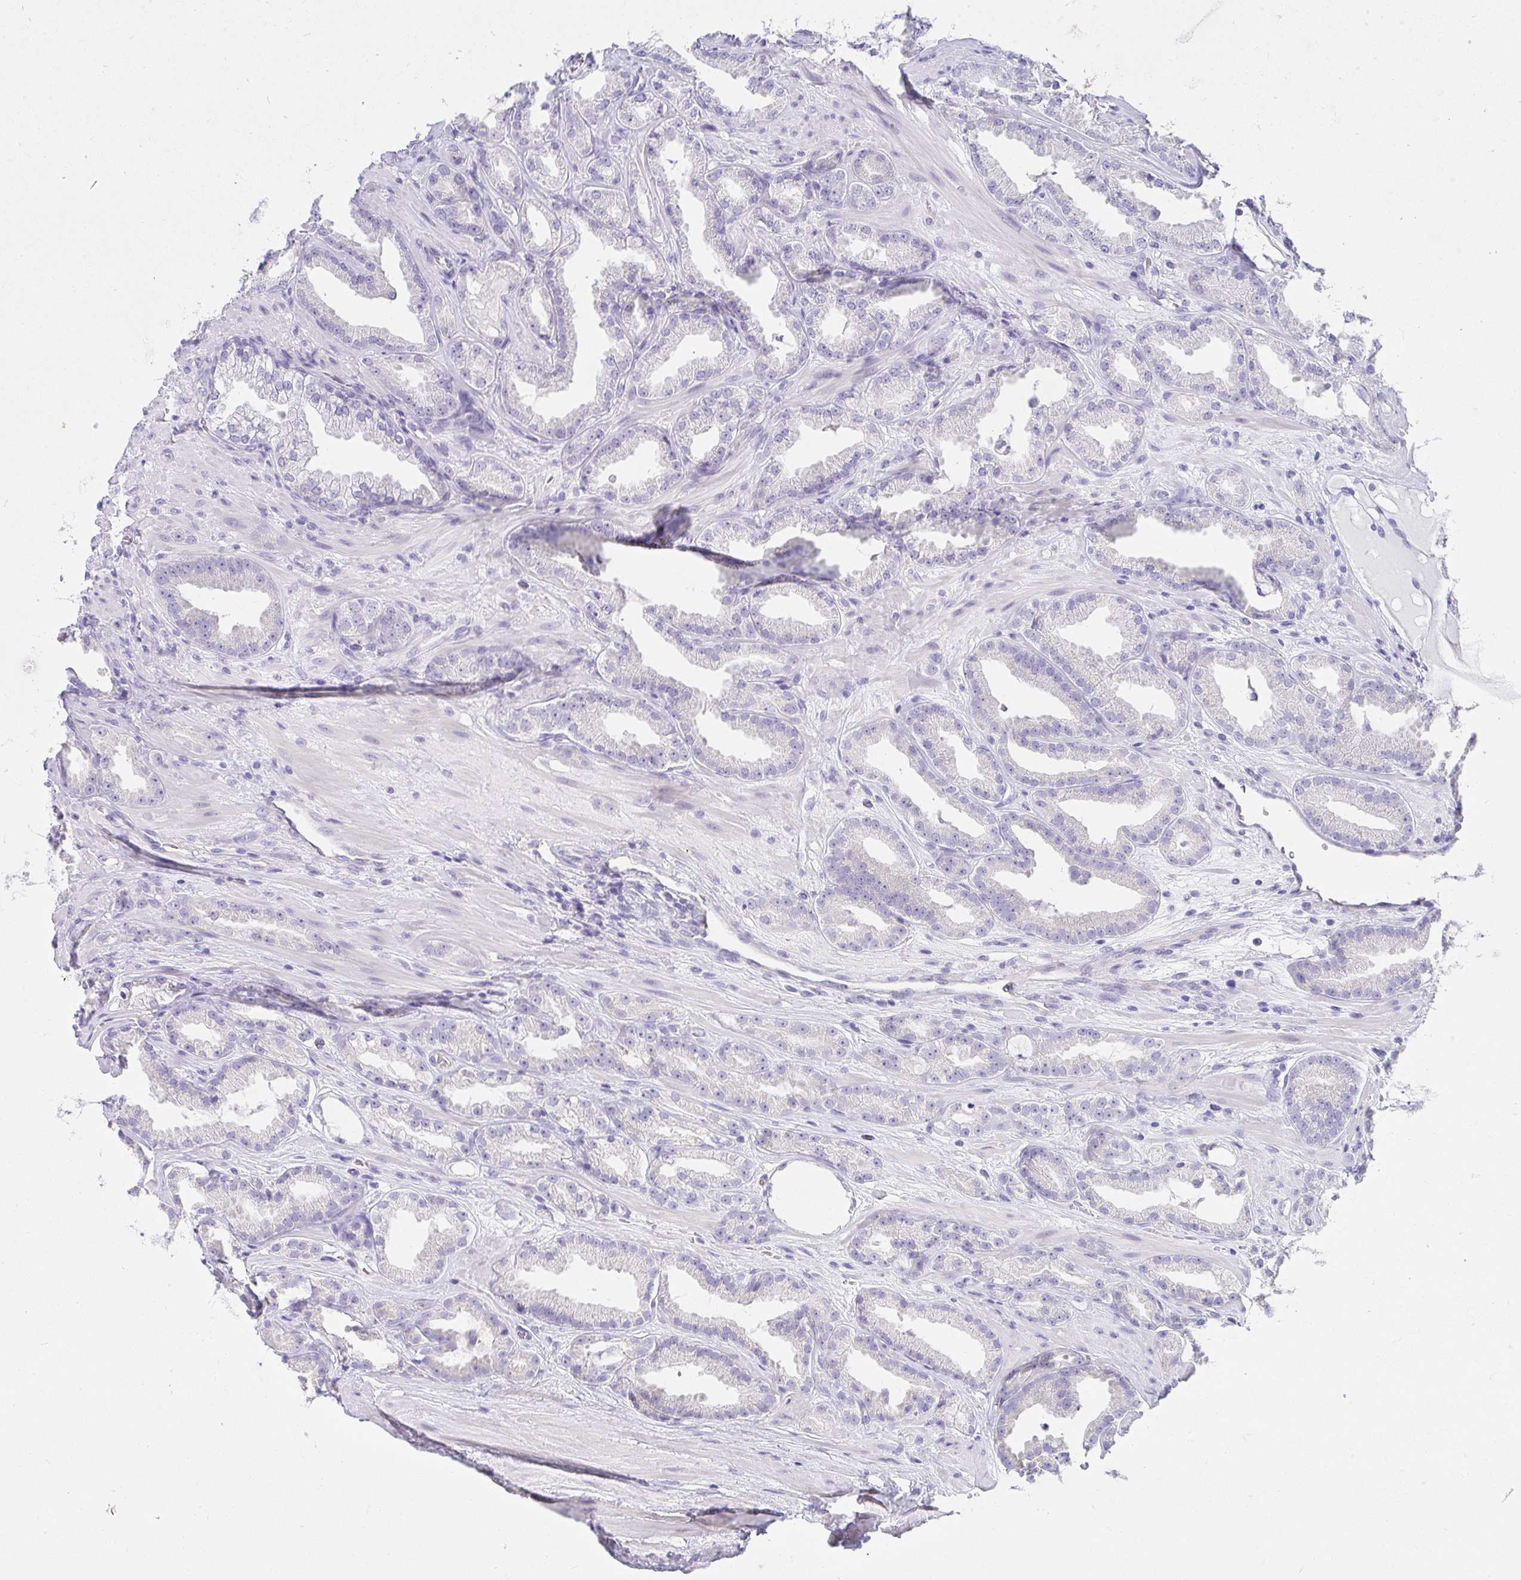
{"staining": {"intensity": "negative", "quantity": "none", "location": "none"}, "tissue": "prostate cancer", "cell_type": "Tumor cells", "image_type": "cancer", "snomed": [{"axis": "morphology", "description": "Adenocarcinoma, Low grade"}, {"axis": "topography", "description": "Prostate"}], "caption": "This is an immunohistochemistry micrograph of human prostate adenocarcinoma (low-grade). There is no positivity in tumor cells.", "gene": "VGLL1", "patient": {"sex": "male", "age": 61}}